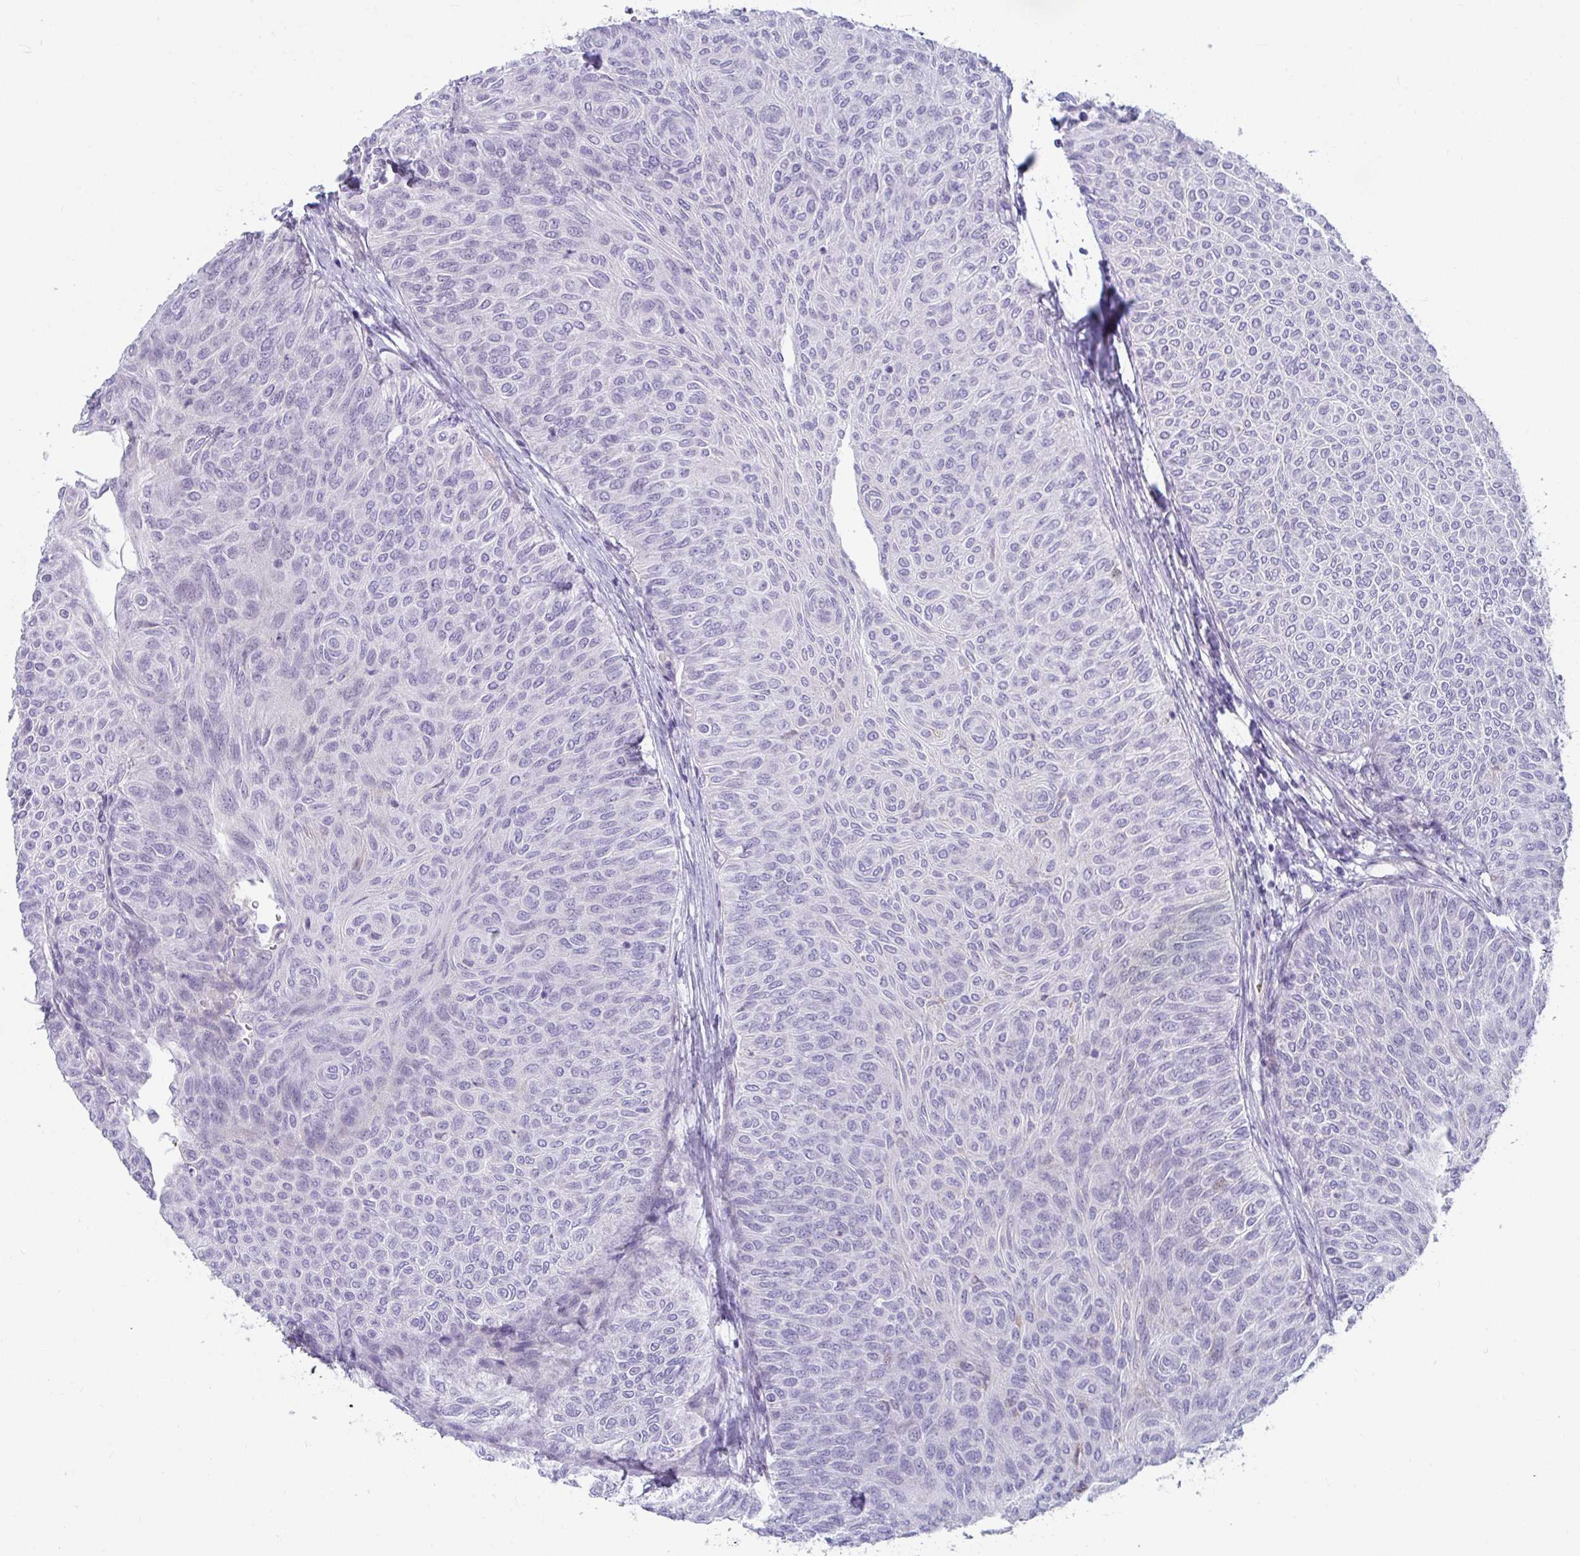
{"staining": {"intensity": "negative", "quantity": "none", "location": "none"}, "tissue": "urothelial cancer", "cell_type": "Tumor cells", "image_type": "cancer", "snomed": [{"axis": "morphology", "description": "Urothelial carcinoma, Low grade"}, {"axis": "topography", "description": "Urinary bladder"}], "caption": "High magnification brightfield microscopy of urothelial carcinoma (low-grade) stained with DAB (3,3'-diaminobenzidine) (brown) and counterstained with hematoxylin (blue): tumor cells show no significant positivity. (DAB immunohistochemistry (IHC) visualized using brightfield microscopy, high magnification).", "gene": "NPY", "patient": {"sex": "male", "age": 78}}